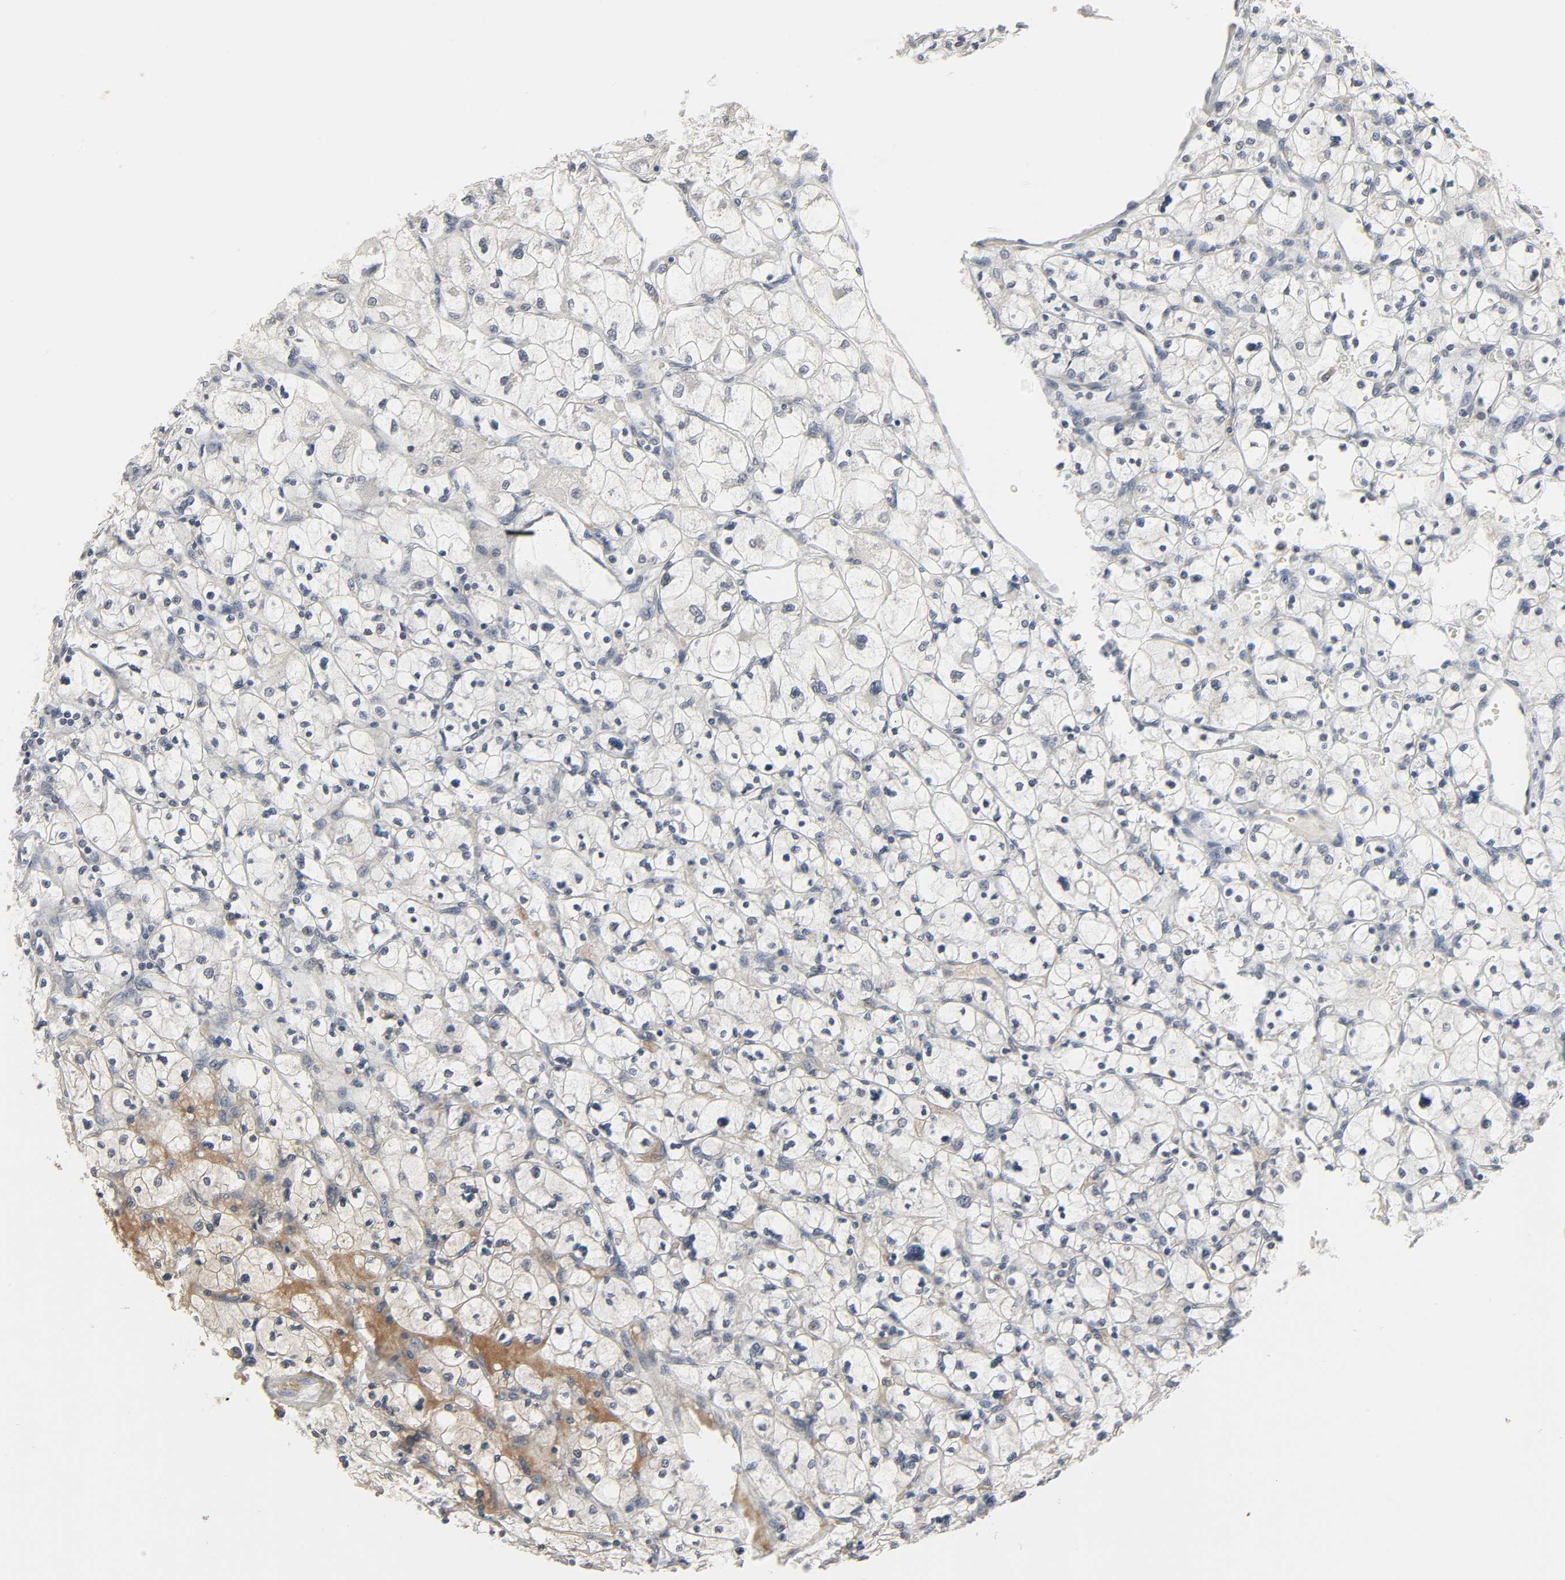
{"staining": {"intensity": "negative", "quantity": "none", "location": "none"}, "tissue": "renal cancer", "cell_type": "Tumor cells", "image_type": "cancer", "snomed": [{"axis": "morphology", "description": "Adenocarcinoma, NOS"}, {"axis": "topography", "description": "Kidney"}], "caption": "A photomicrograph of renal cancer (adenocarcinoma) stained for a protein demonstrates no brown staining in tumor cells.", "gene": "ZNF222", "patient": {"sex": "female", "age": 83}}